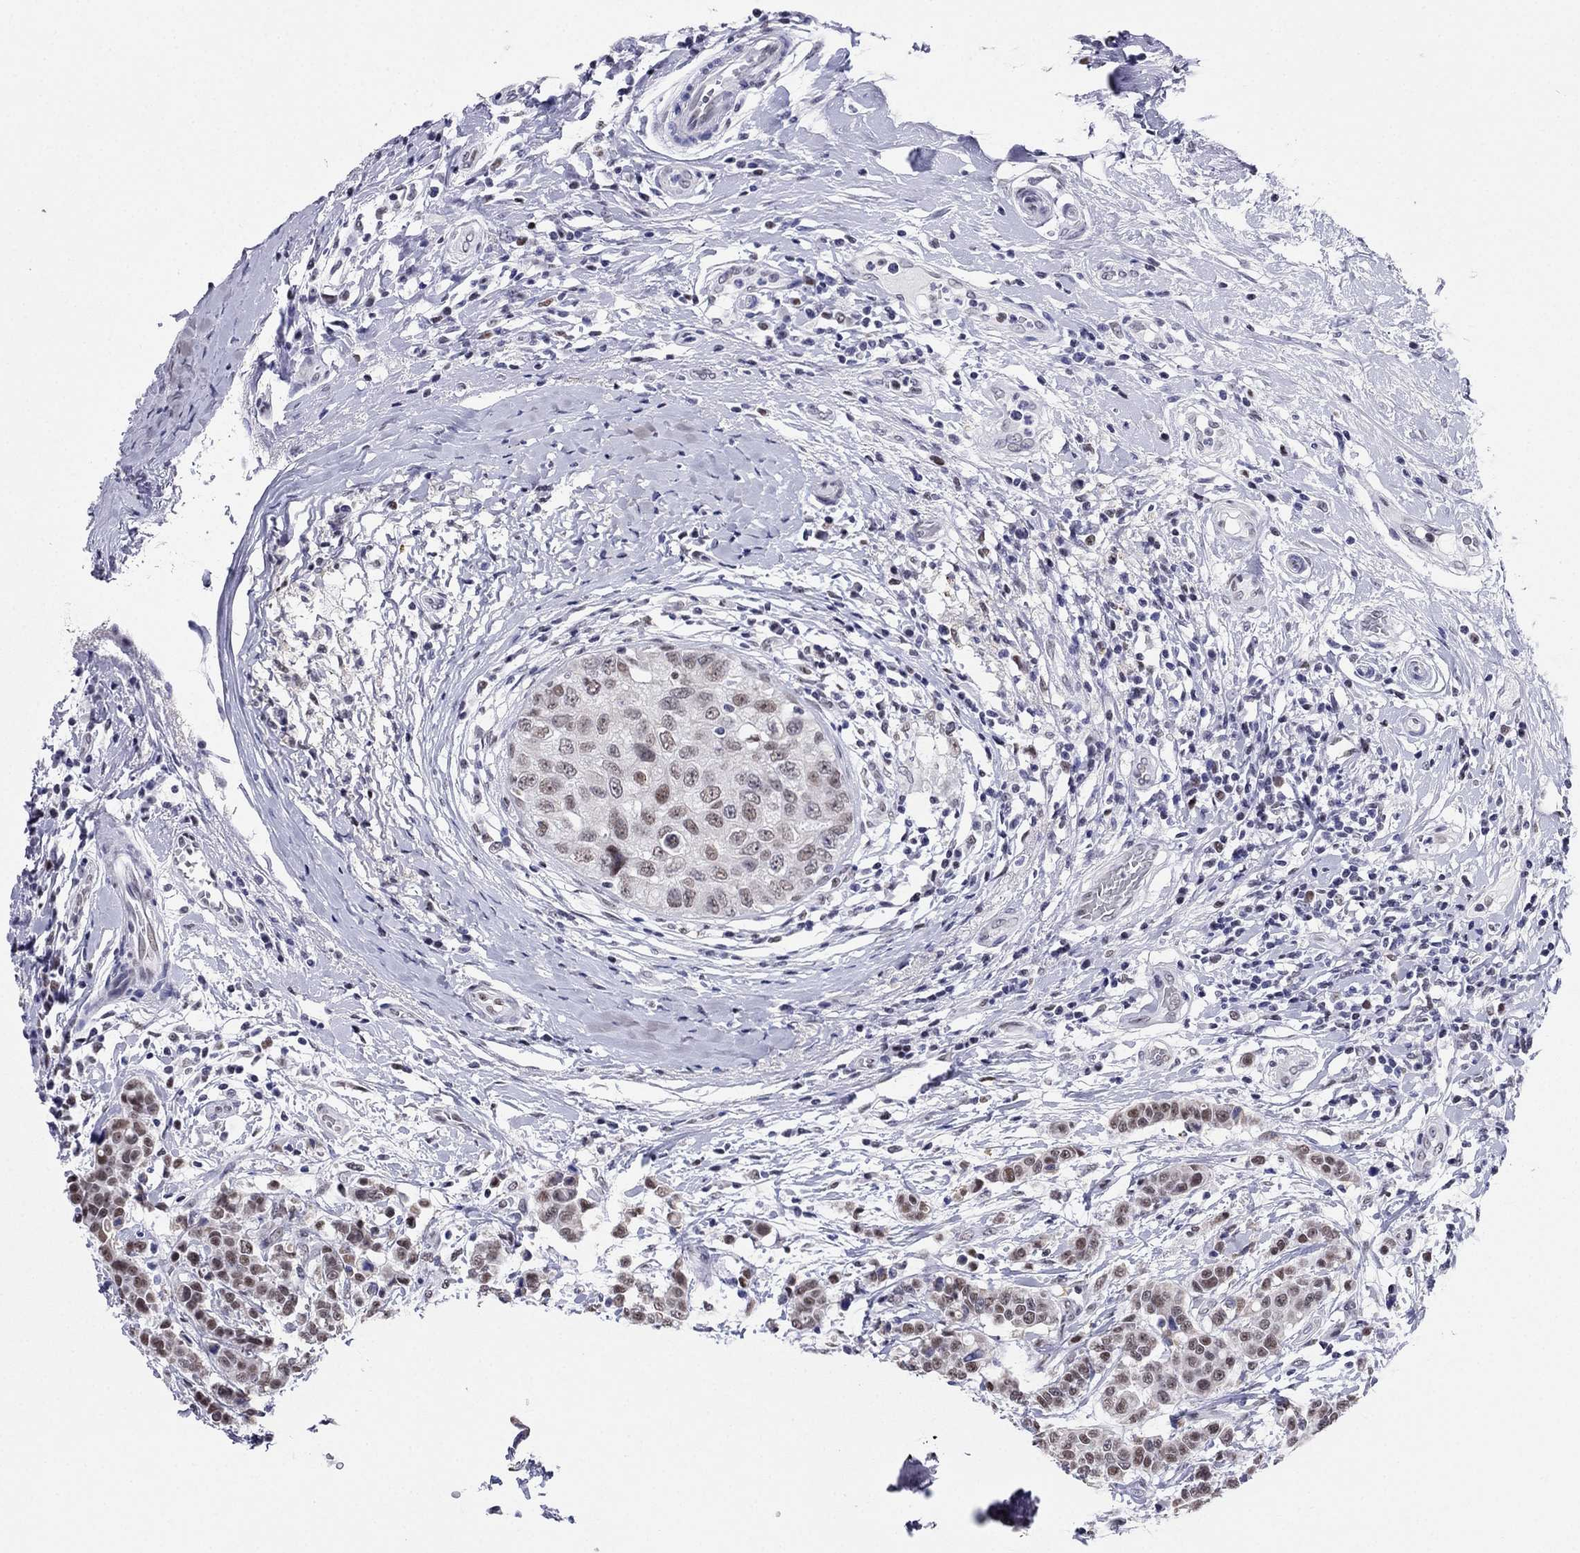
{"staining": {"intensity": "moderate", "quantity": "<25%", "location": "nuclear"}, "tissue": "breast cancer", "cell_type": "Tumor cells", "image_type": "cancer", "snomed": [{"axis": "morphology", "description": "Duct carcinoma"}, {"axis": "topography", "description": "Breast"}], "caption": "High-power microscopy captured an immunohistochemistry (IHC) image of breast infiltrating ductal carcinoma, revealing moderate nuclear positivity in approximately <25% of tumor cells.", "gene": "PPM1G", "patient": {"sex": "female", "age": 27}}